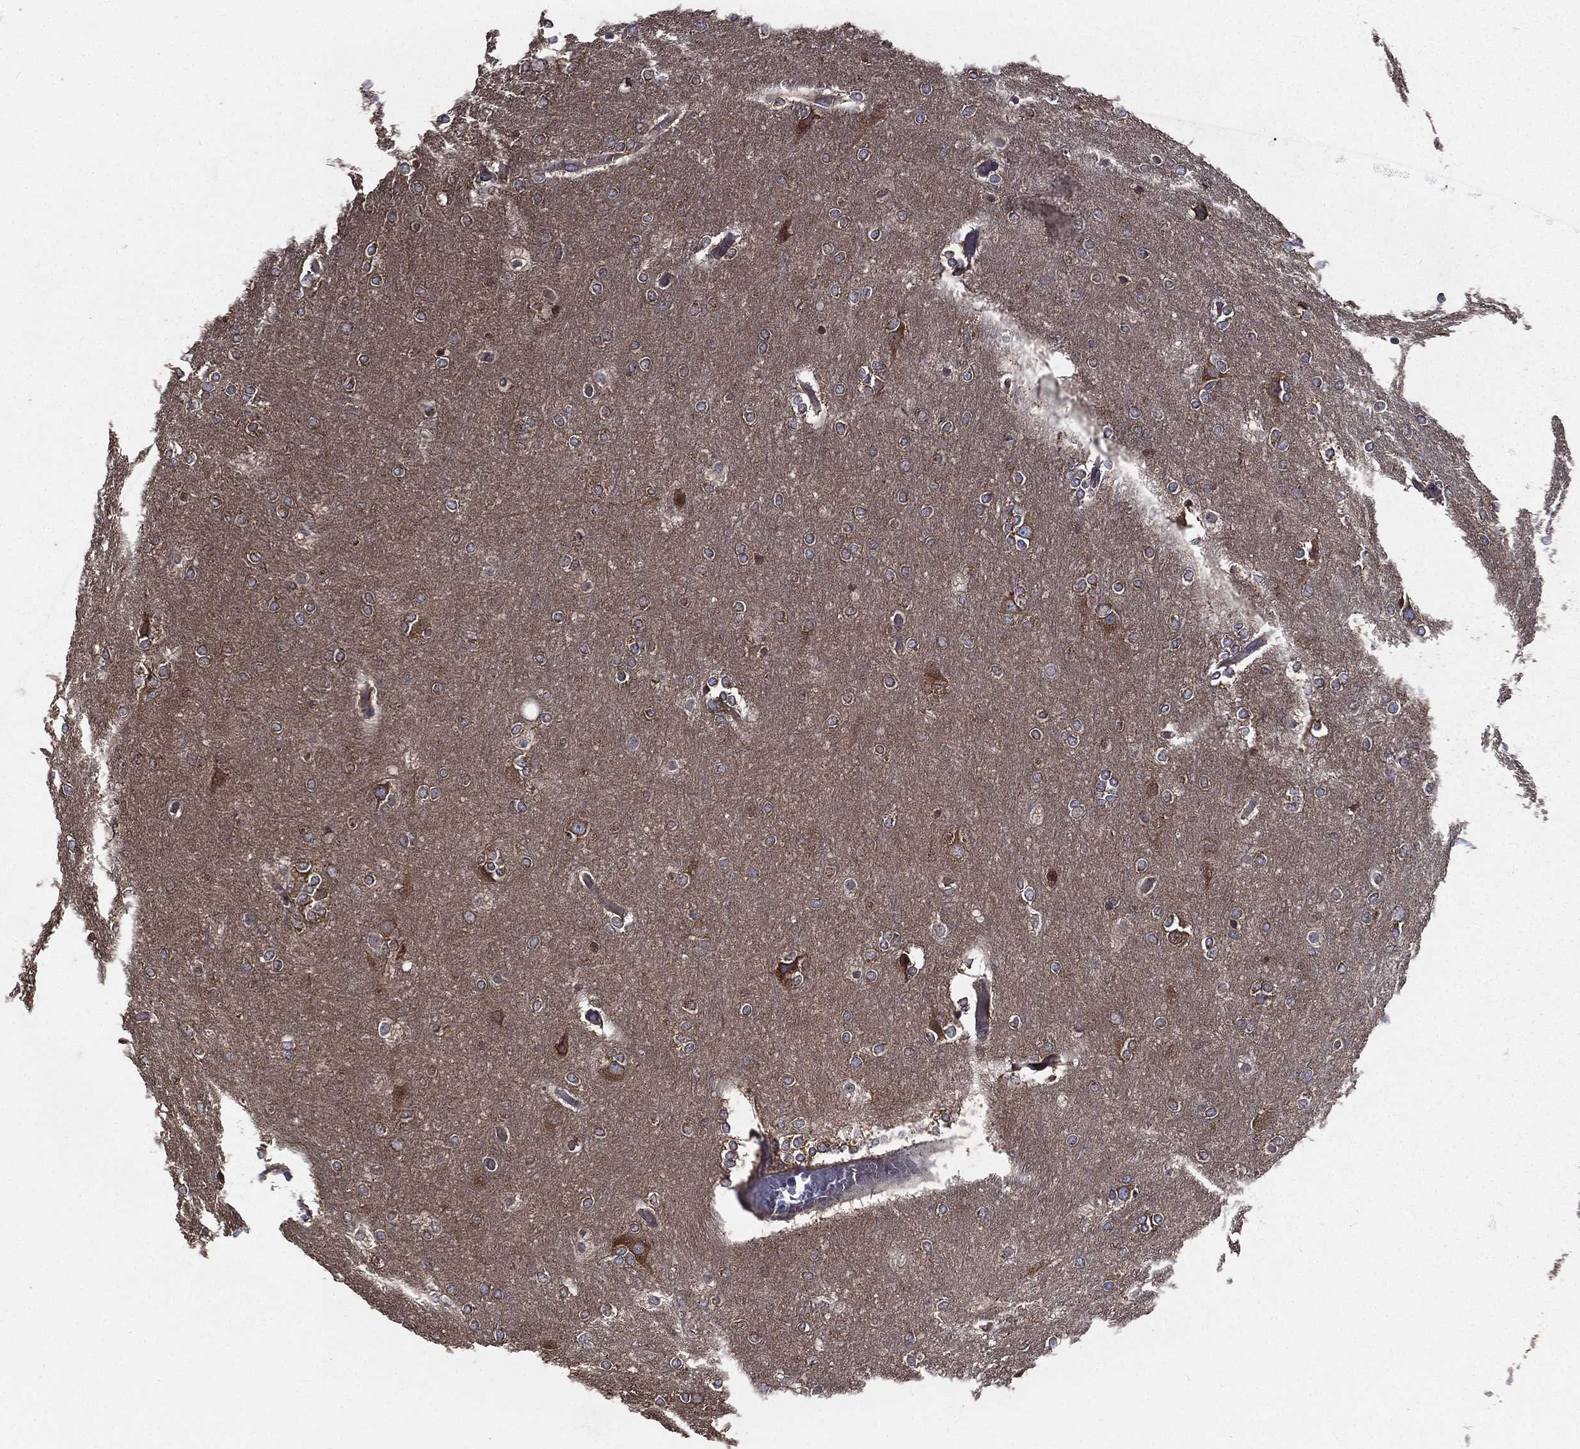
{"staining": {"intensity": "negative", "quantity": "none", "location": "none"}, "tissue": "glioma", "cell_type": "Tumor cells", "image_type": "cancer", "snomed": [{"axis": "morphology", "description": "Glioma, malignant, High grade"}, {"axis": "topography", "description": "Brain"}], "caption": "IHC of human glioma displays no staining in tumor cells.", "gene": "SARS1", "patient": {"sex": "female", "age": 61}}